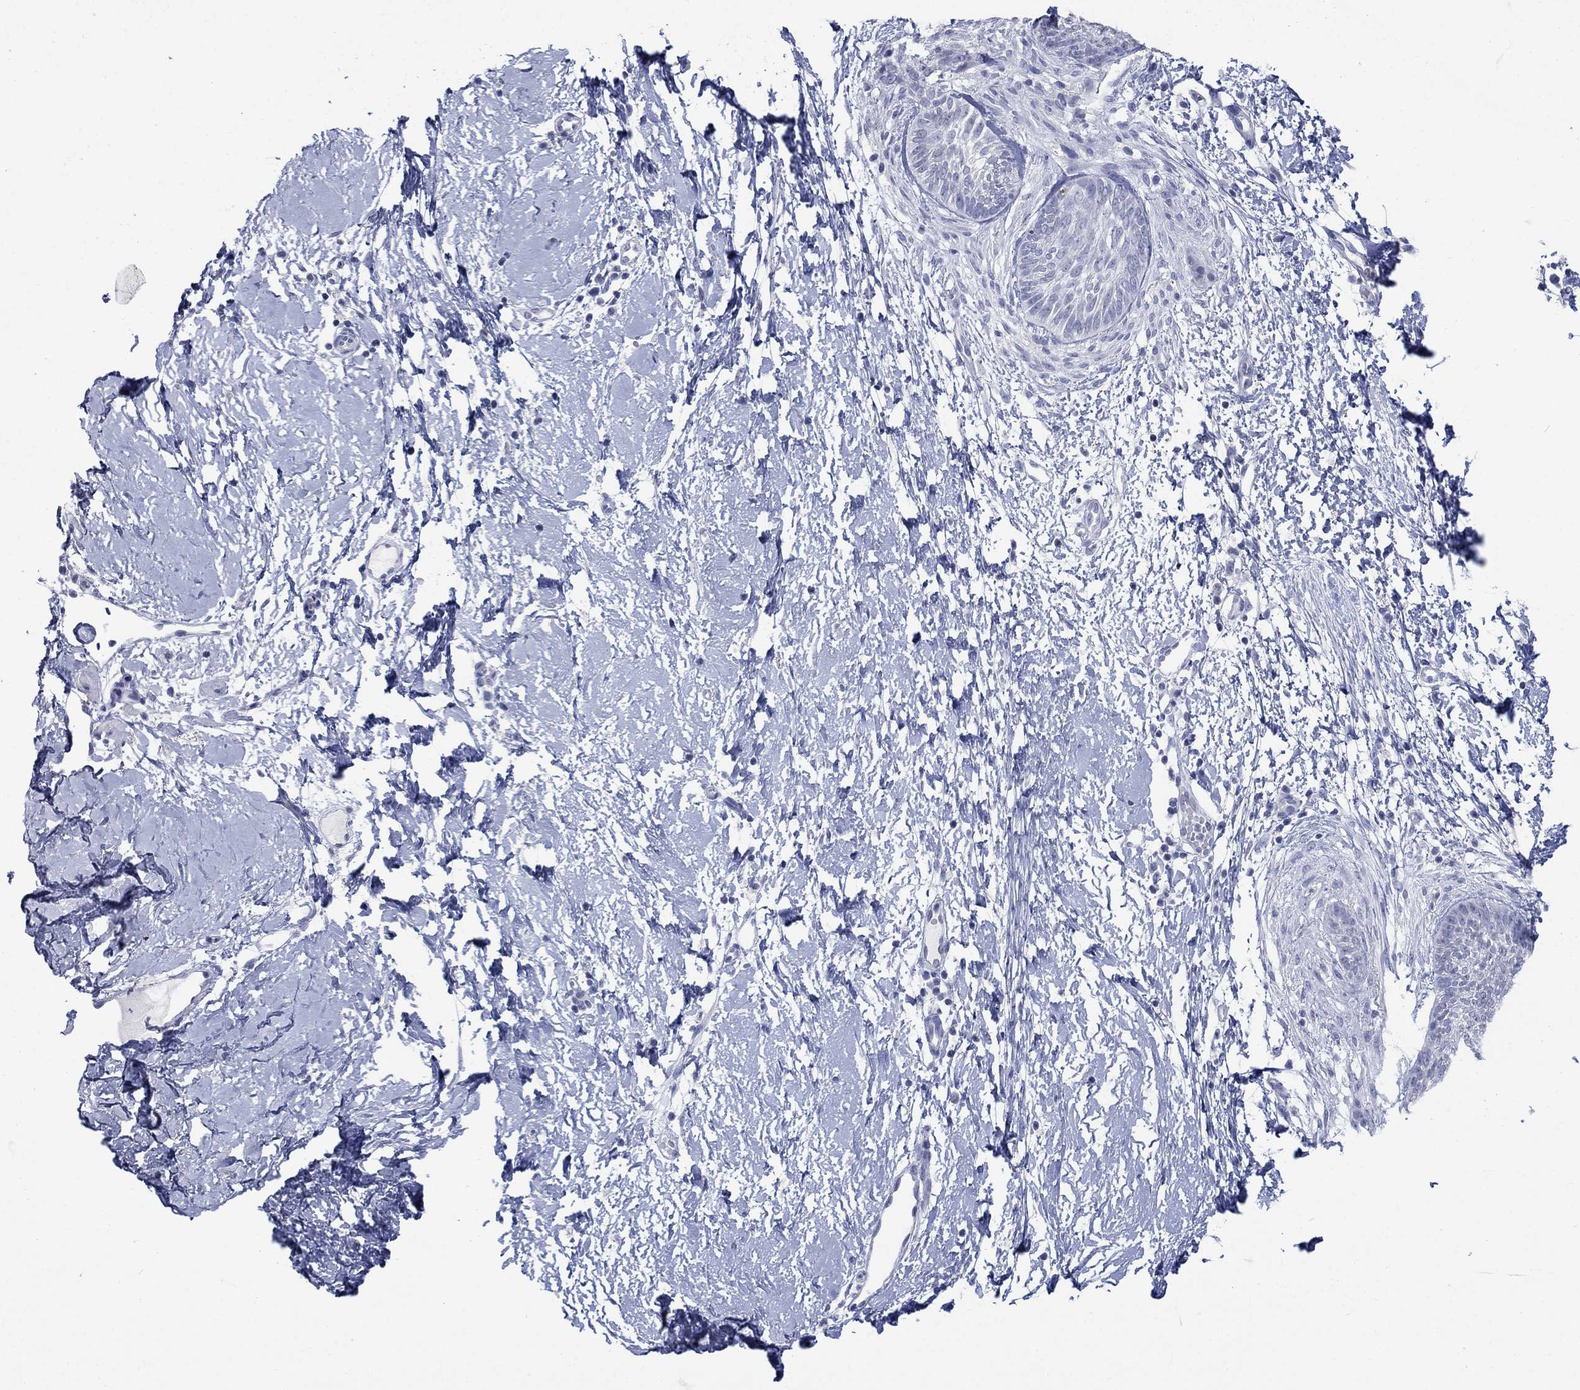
{"staining": {"intensity": "negative", "quantity": "none", "location": "none"}, "tissue": "skin cancer", "cell_type": "Tumor cells", "image_type": "cancer", "snomed": [{"axis": "morphology", "description": "Normal tissue, NOS"}, {"axis": "morphology", "description": "Basal cell carcinoma"}, {"axis": "topography", "description": "Skin"}], "caption": "Immunohistochemical staining of skin cancer (basal cell carcinoma) displays no significant positivity in tumor cells.", "gene": "ATP6V1G2", "patient": {"sex": "male", "age": 84}}